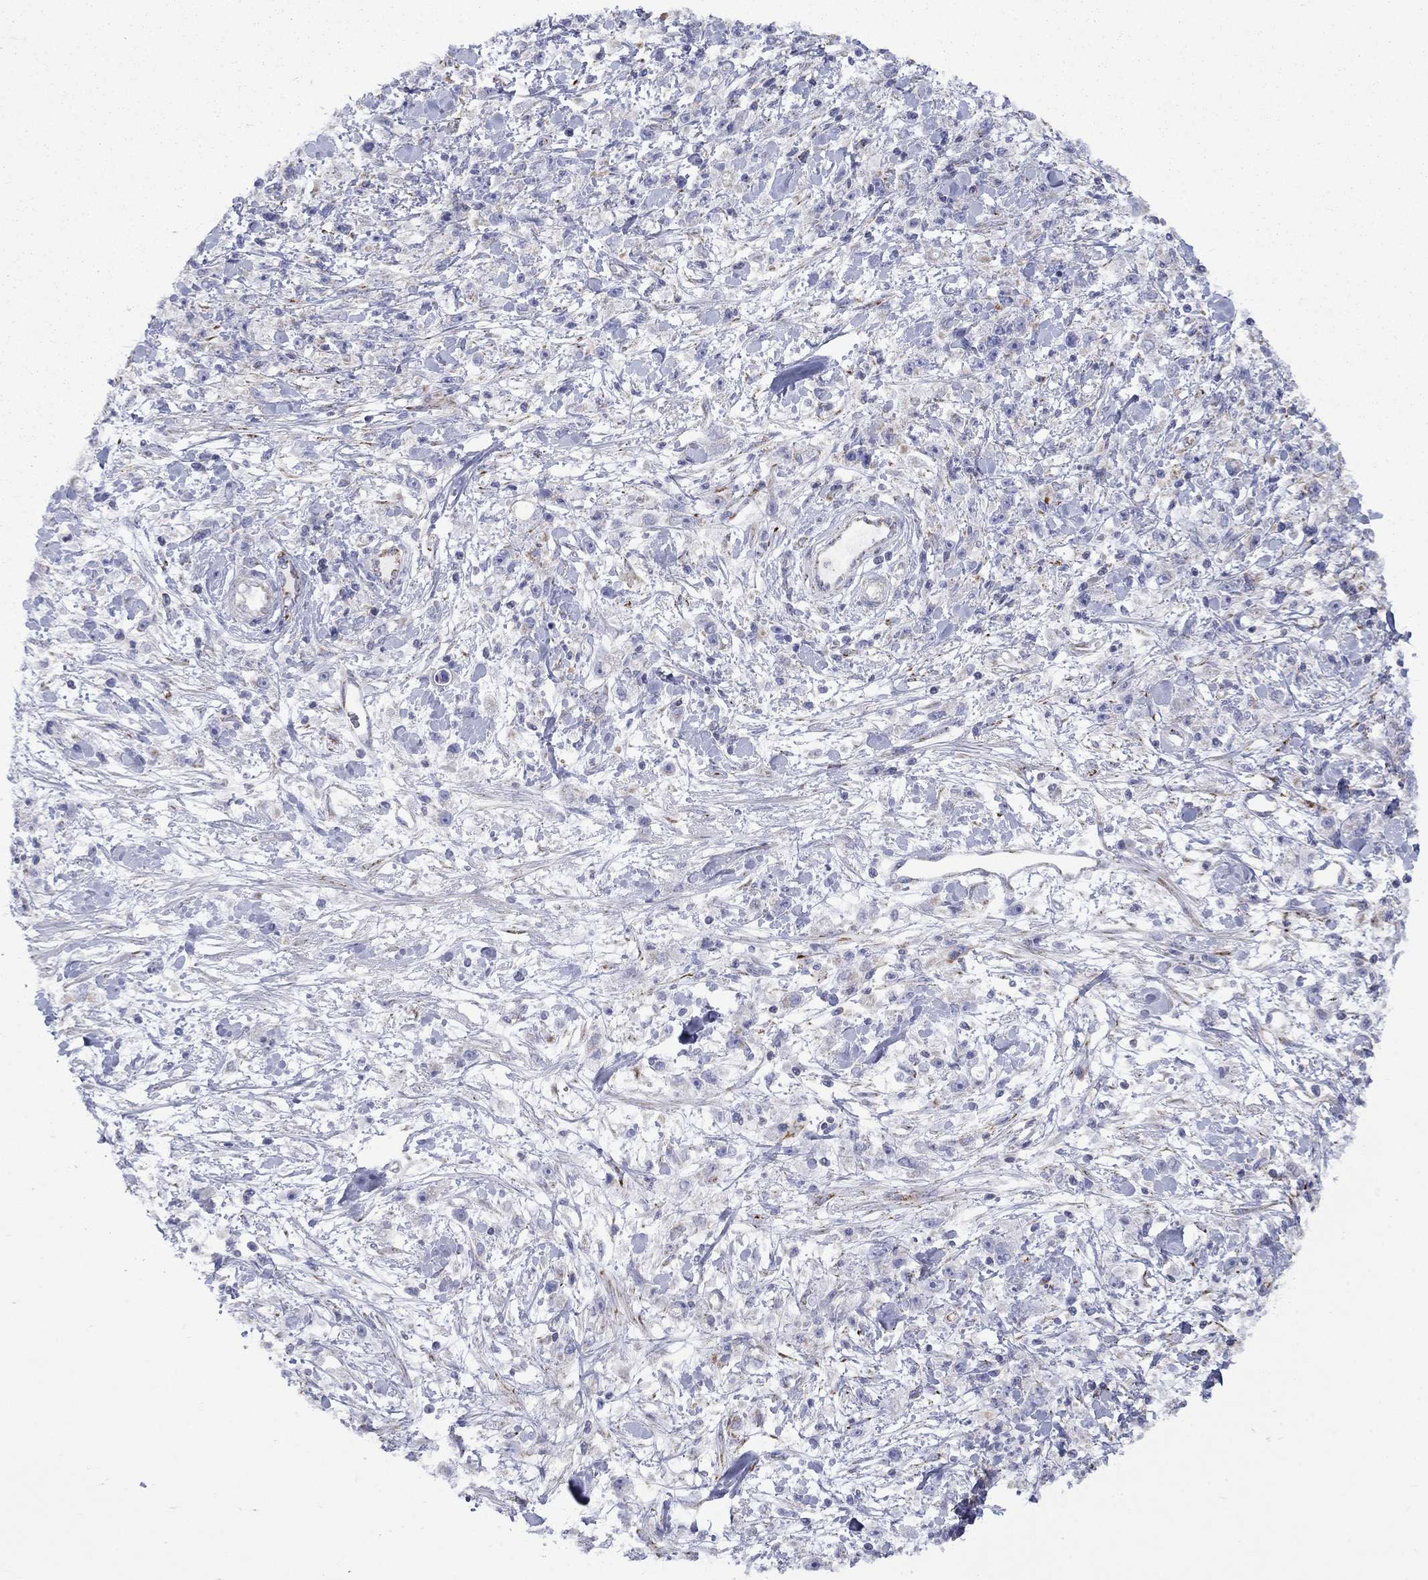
{"staining": {"intensity": "negative", "quantity": "none", "location": "none"}, "tissue": "stomach cancer", "cell_type": "Tumor cells", "image_type": "cancer", "snomed": [{"axis": "morphology", "description": "Adenocarcinoma, NOS"}, {"axis": "topography", "description": "Stomach"}], "caption": "Micrograph shows no significant protein expression in tumor cells of stomach cancer.", "gene": "CISD1", "patient": {"sex": "female", "age": 59}}